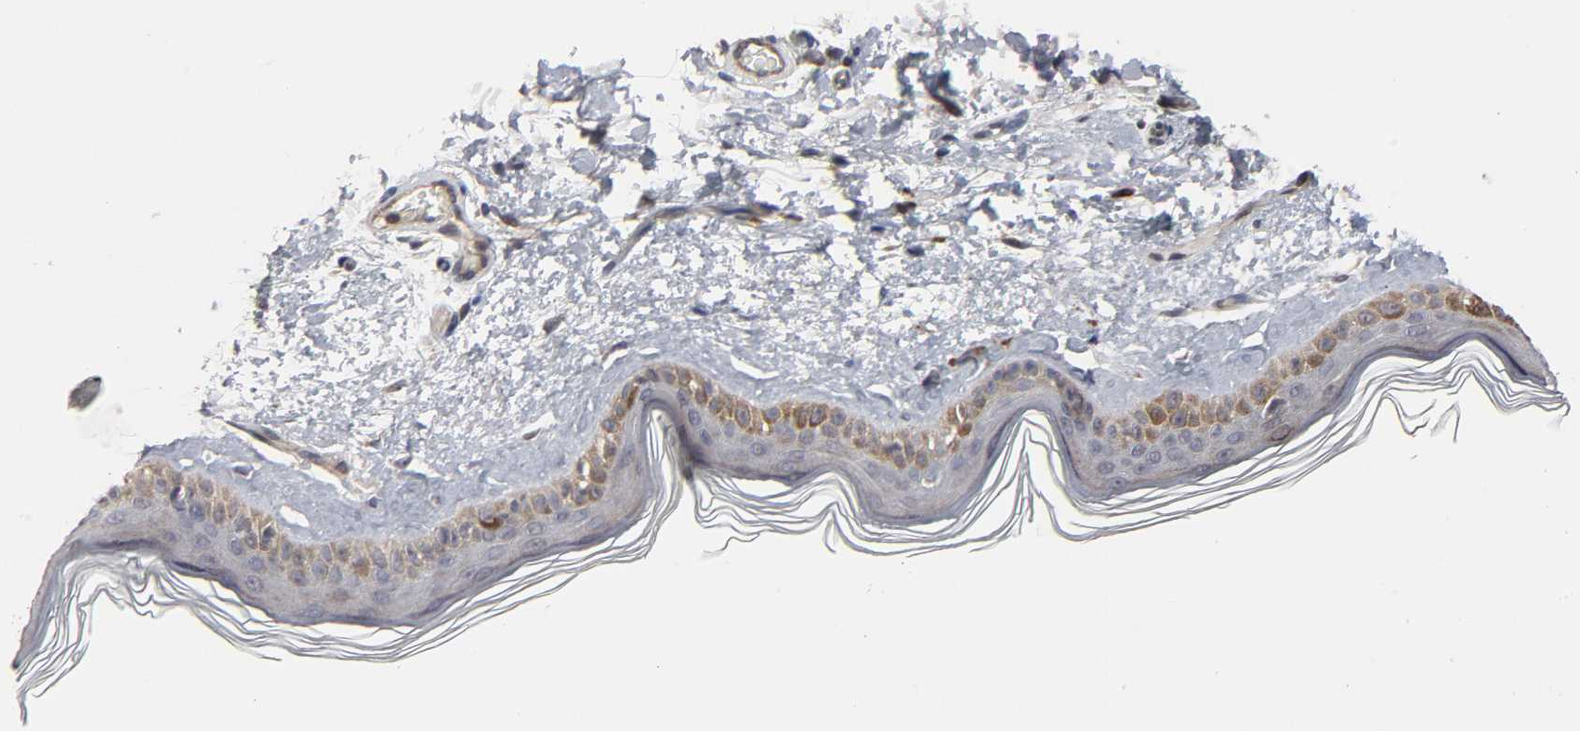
{"staining": {"intensity": "negative", "quantity": "none", "location": "none"}, "tissue": "skin", "cell_type": "Fibroblasts", "image_type": "normal", "snomed": [{"axis": "morphology", "description": "Normal tissue, NOS"}, {"axis": "topography", "description": "Skin"}], "caption": "A high-resolution micrograph shows IHC staining of normal skin, which exhibits no significant positivity in fibroblasts.", "gene": "HNF4A", "patient": {"sex": "male", "age": 63}}